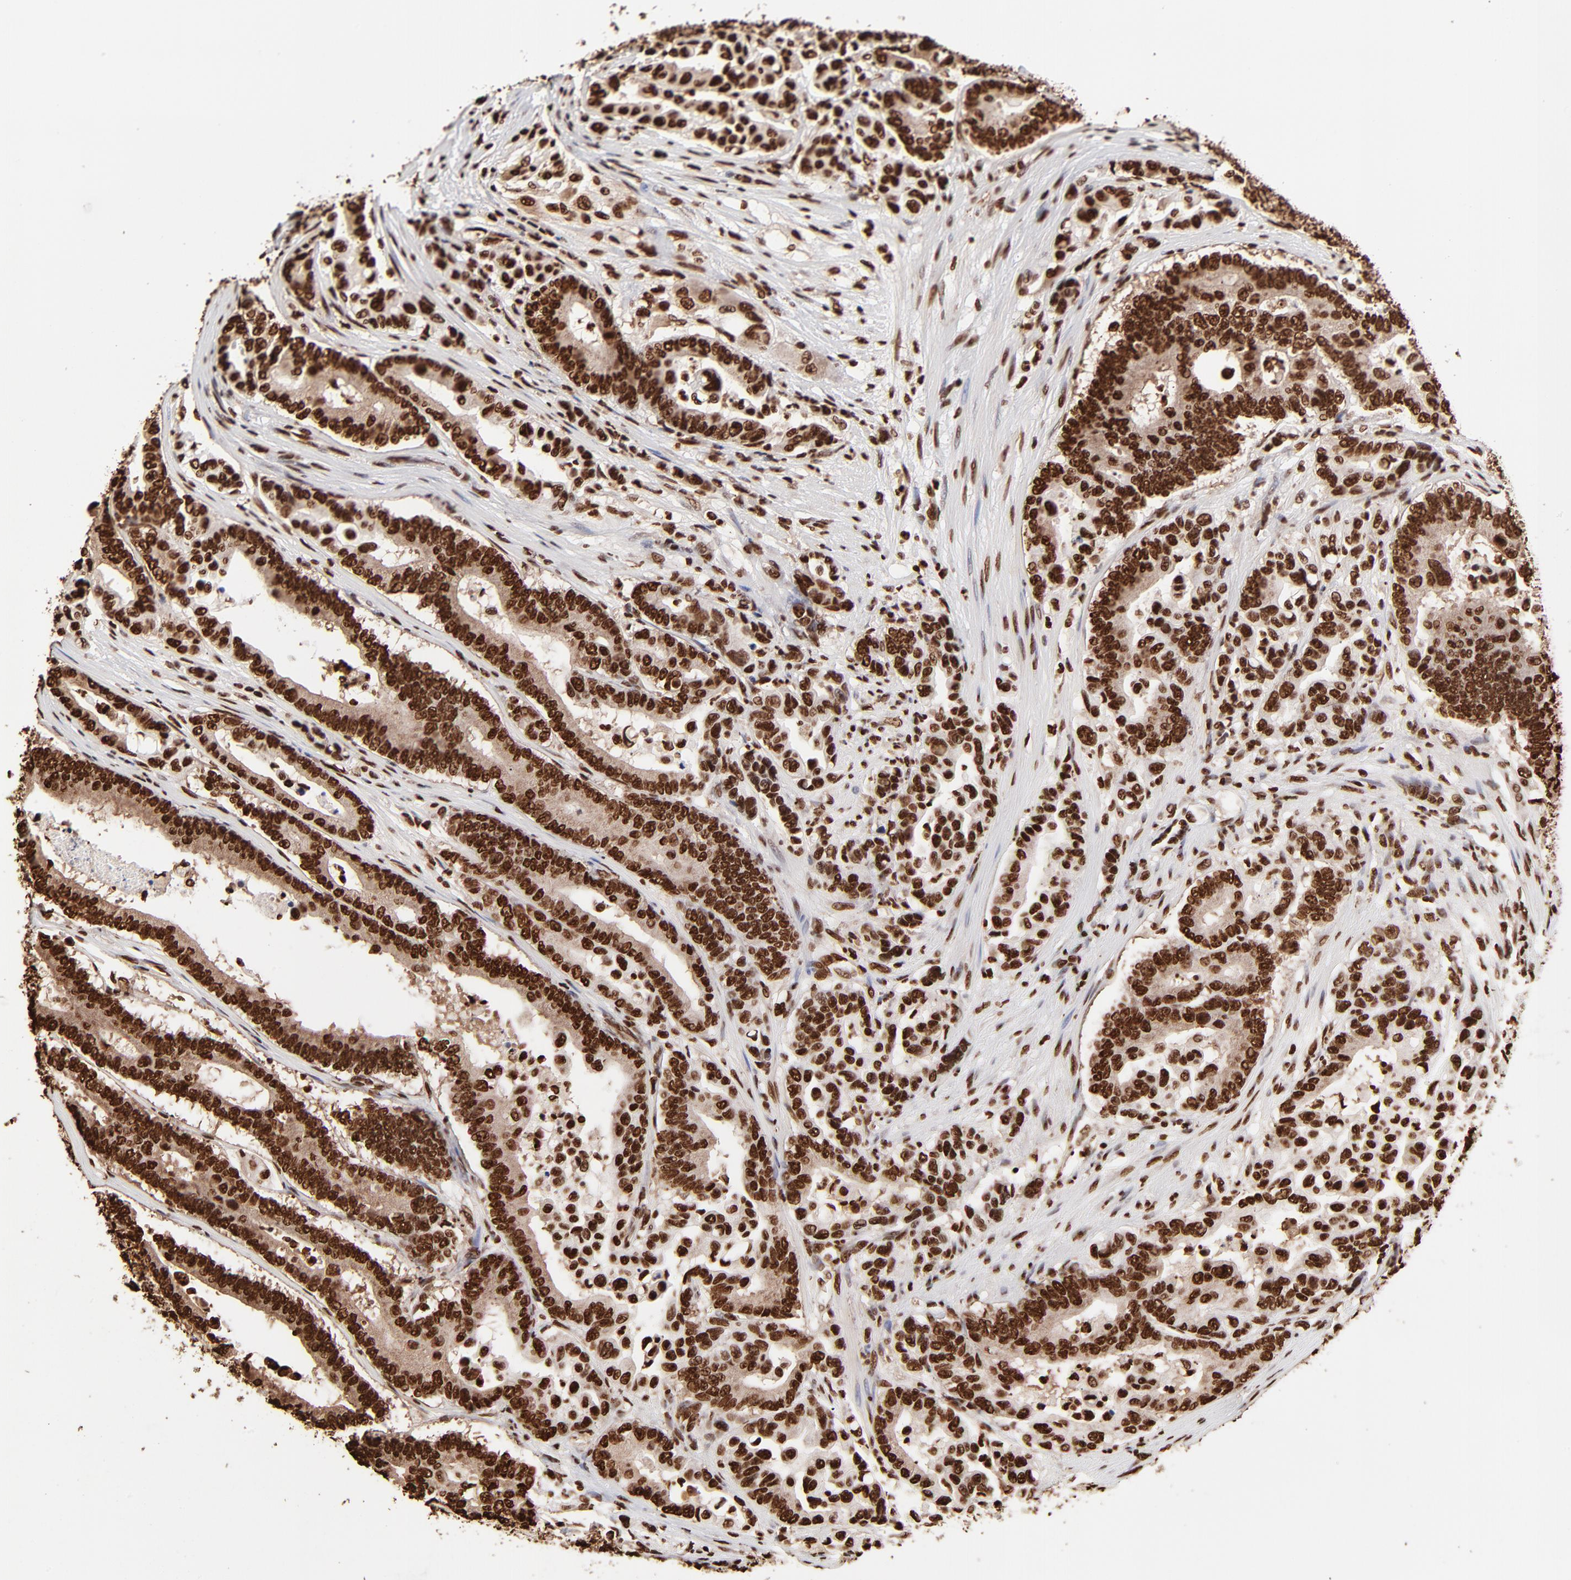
{"staining": {"intensity": "strong", "quantity": ">75%", "location": "cytoplasmic/membranous,nuclear"}, "tissue": "colorectal cancer", "cell_type": "Tumor cells", "image_type": "cancer", "snomed": [{"axis": "morphology", "description": "Normal tissue, NOS"}, {"axis": "morphology", "description": "Adenocarcinoma, NOS"}, {"axis": "topography", "description": "Colon"}], "caption": "Tumor cells display high levels of strong cytoplasmic/membranous and nuclear positivity in about >75% of cells in human colorectal cancer.", "gene": "ZNF544", "patient": {"sex": "male", "age": 82}}